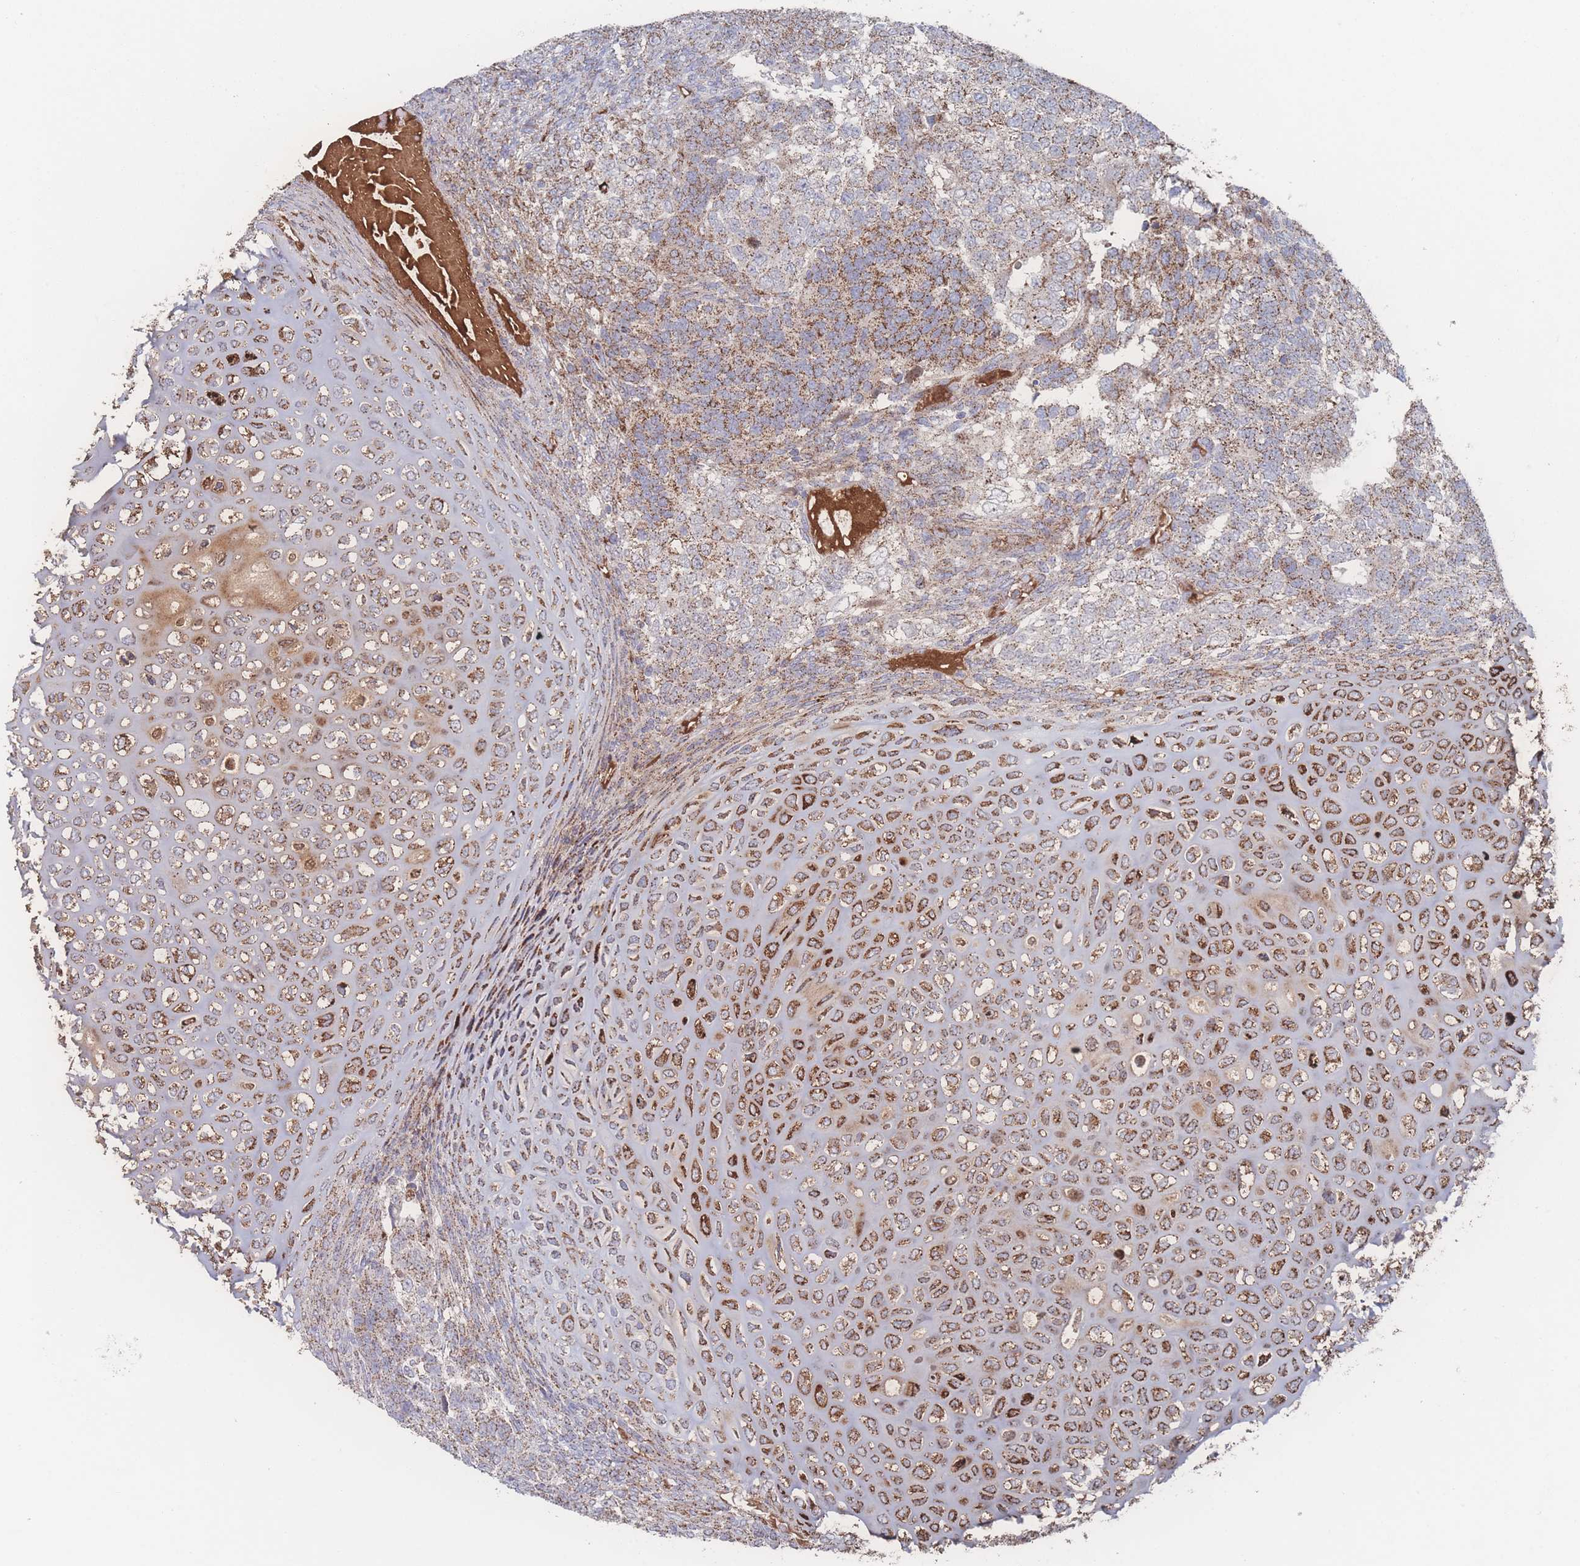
{"staining": {"intensity": "moderate", "quantity": "25%-75%", "location": "cytoplasmic/membranous"}, "tissue": "testis cancer", "cell_type": "Tumor cells", "image_type": "cancer", "snomed": [{"axis": "morphology", "description": "Carcinoma, Embryonal, NOS"}, {"axis": "topography", "description": "Testis"}], "caption": "Testis cancer tissue shows moderate cytoplasmic/membranous positivity in about 25%-75% of tumor cells, visualized by immunohistochemistry. The staining was performed using DAB (3,3'-diaminobenzidine) to visualize the protein expression in brown, while the nuclei were stained in blue with hematoxylin (Magnification: 20x).", "gene": "PEX14", "patient": {"sex": "male", "age": 23}}